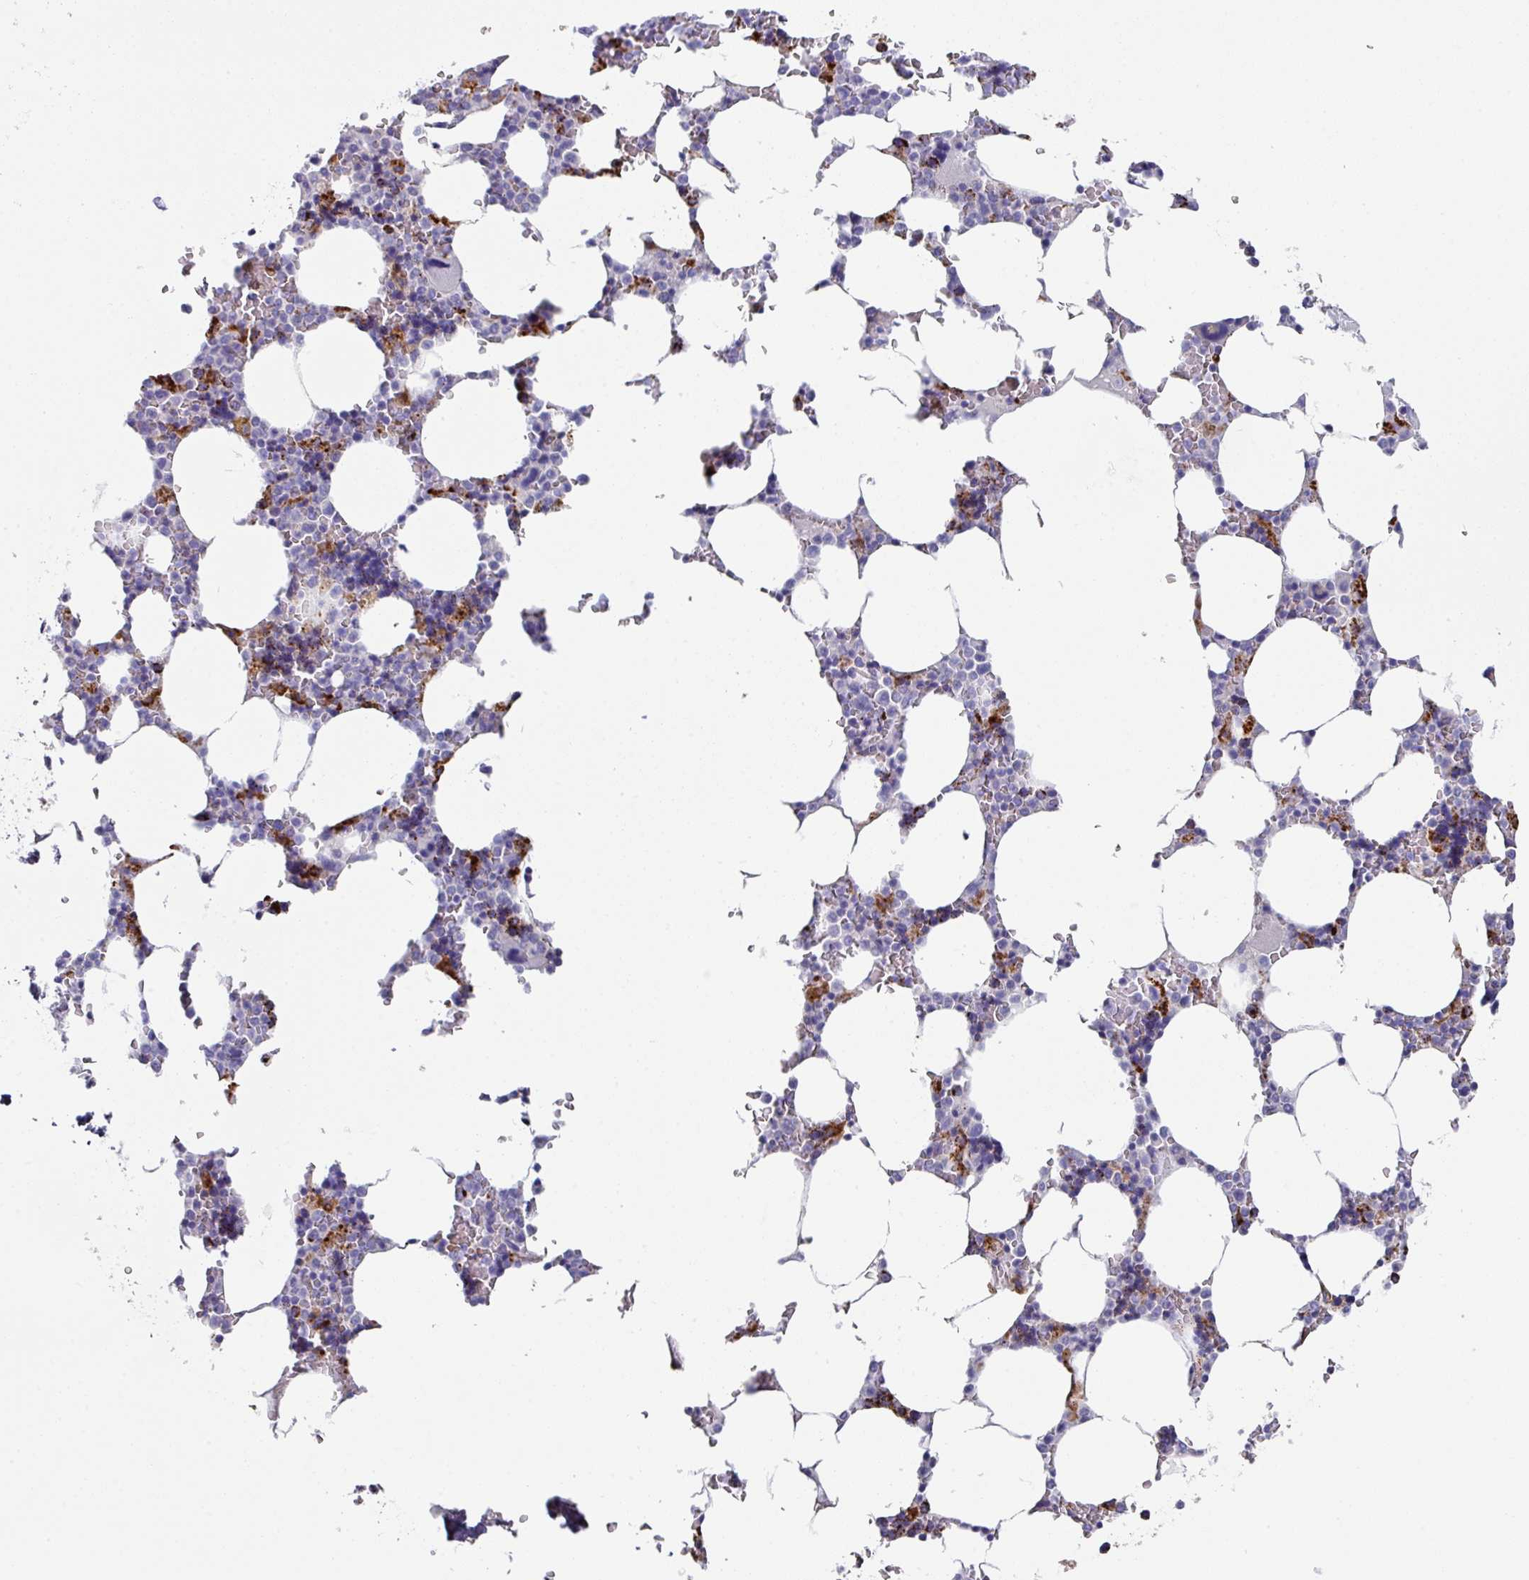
{"staining": {"intensity": "strong", "quantity": "<25%", "location": "cytoplasmic/membranous"}, "tissue": "bone marrow", "cell_type": "Hematopoietic cells", "image_type": "normal", "snomed": [{"axis": "morphology", "description": "Normal tissue, NOS"}, {"axis": "topography", "description": "Bone marrow"}], "caption": "A photomicrograph of bone marrow stained for a protein exhibits strong cytoplasmic/membranous brown staining in hematopoietic cells.", "gene": "CPVL", "patient": {"sex": "male", "age": 64}}